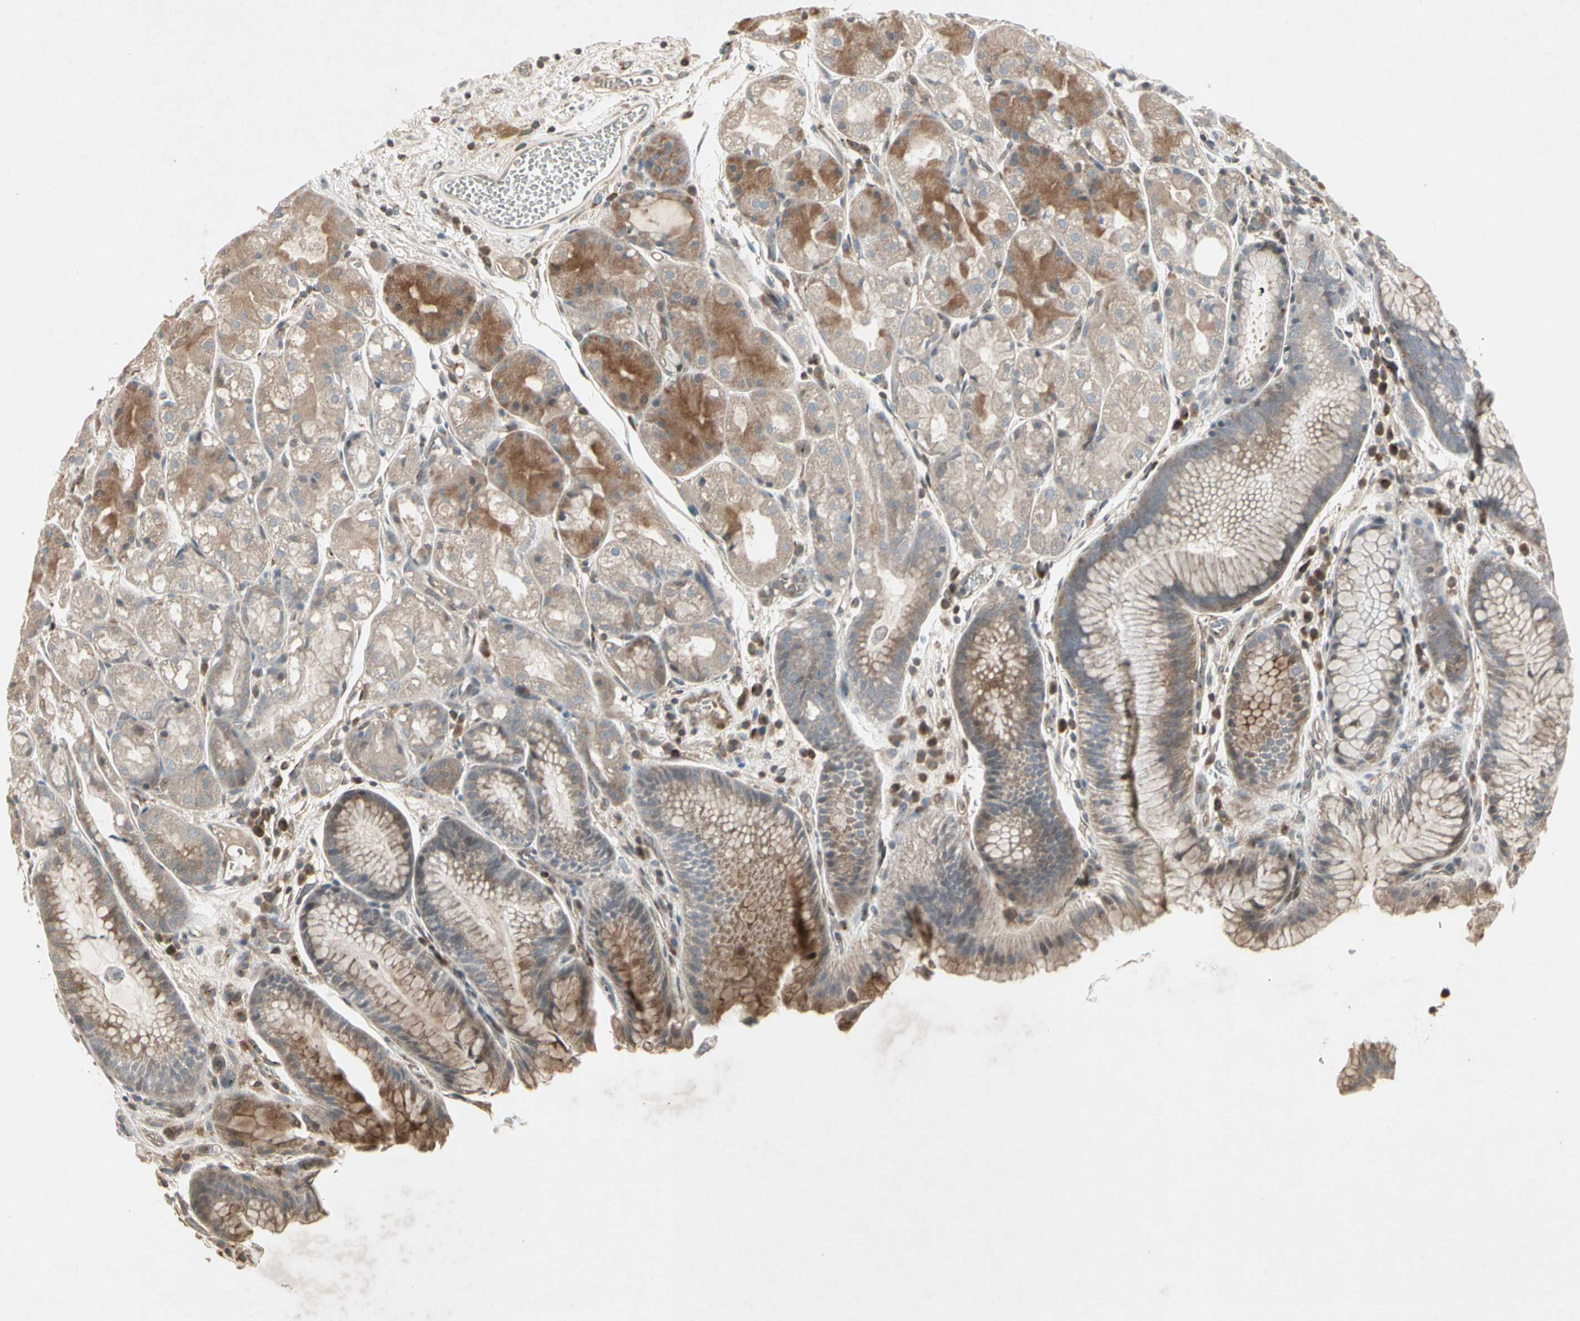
{"staining": {"intensity": "moderate", "quantity": "25%-75%", "location": "cytoplasmic/membranous"}, "tissue": "stomach", "cell_type": "Glandular cells", "image_type": "normal", "snomed": [{"axis": "morphology", "description": "Normal tissue, NOS"}, {"axis": "topography", "description": "Stomach, upper"}], "caption": "IHC of normal stomach reveals medium levels of moderate cytoplasmic/membranous positivity in about 25%-75% of glandular cells.", "gene": "TEK", "patient": {"sex": "male", "age": 72}}